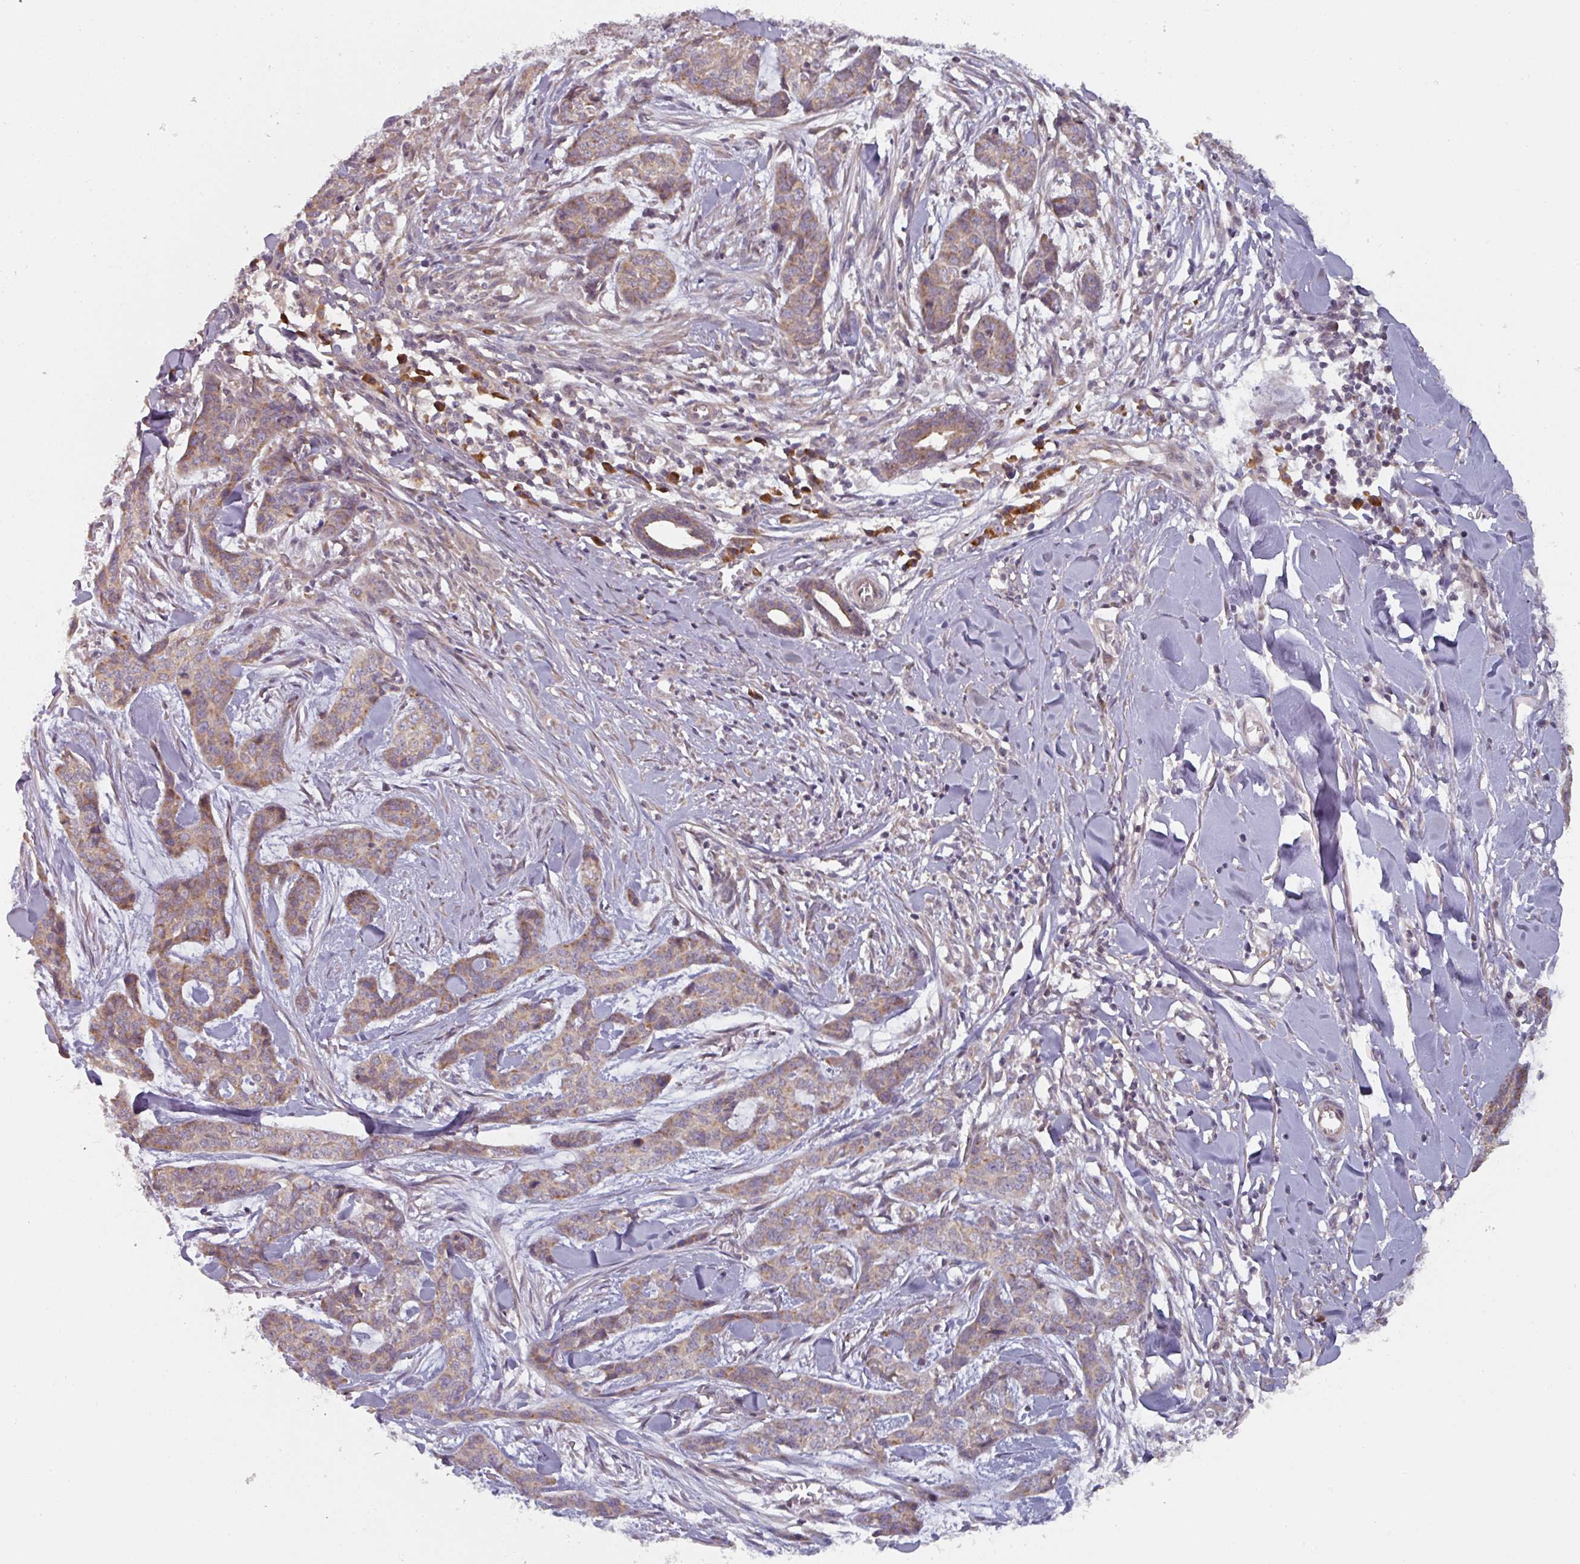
{"staining": {"intensity": "weak", "quantity": ">75%", "location": "cytoplasmic/membranous"}, "tissue": "skin cancer", "cell_type": "Tumor cells", "image_type": "cancer", "snomed": [{"axis": "morphology", "description": "Basal cell carcinoma"}, {"axis": "topography", "description": "Skin"}], "caption": "Immunohistochemical staining of basal cell carcinoma (skin) demonstrates low levels of weak cytoplasmic/membranous positivity in approximately >75% of tumor cells.", "gene": "TAPT1", "patient": {"sex": "female", "age": 64}}